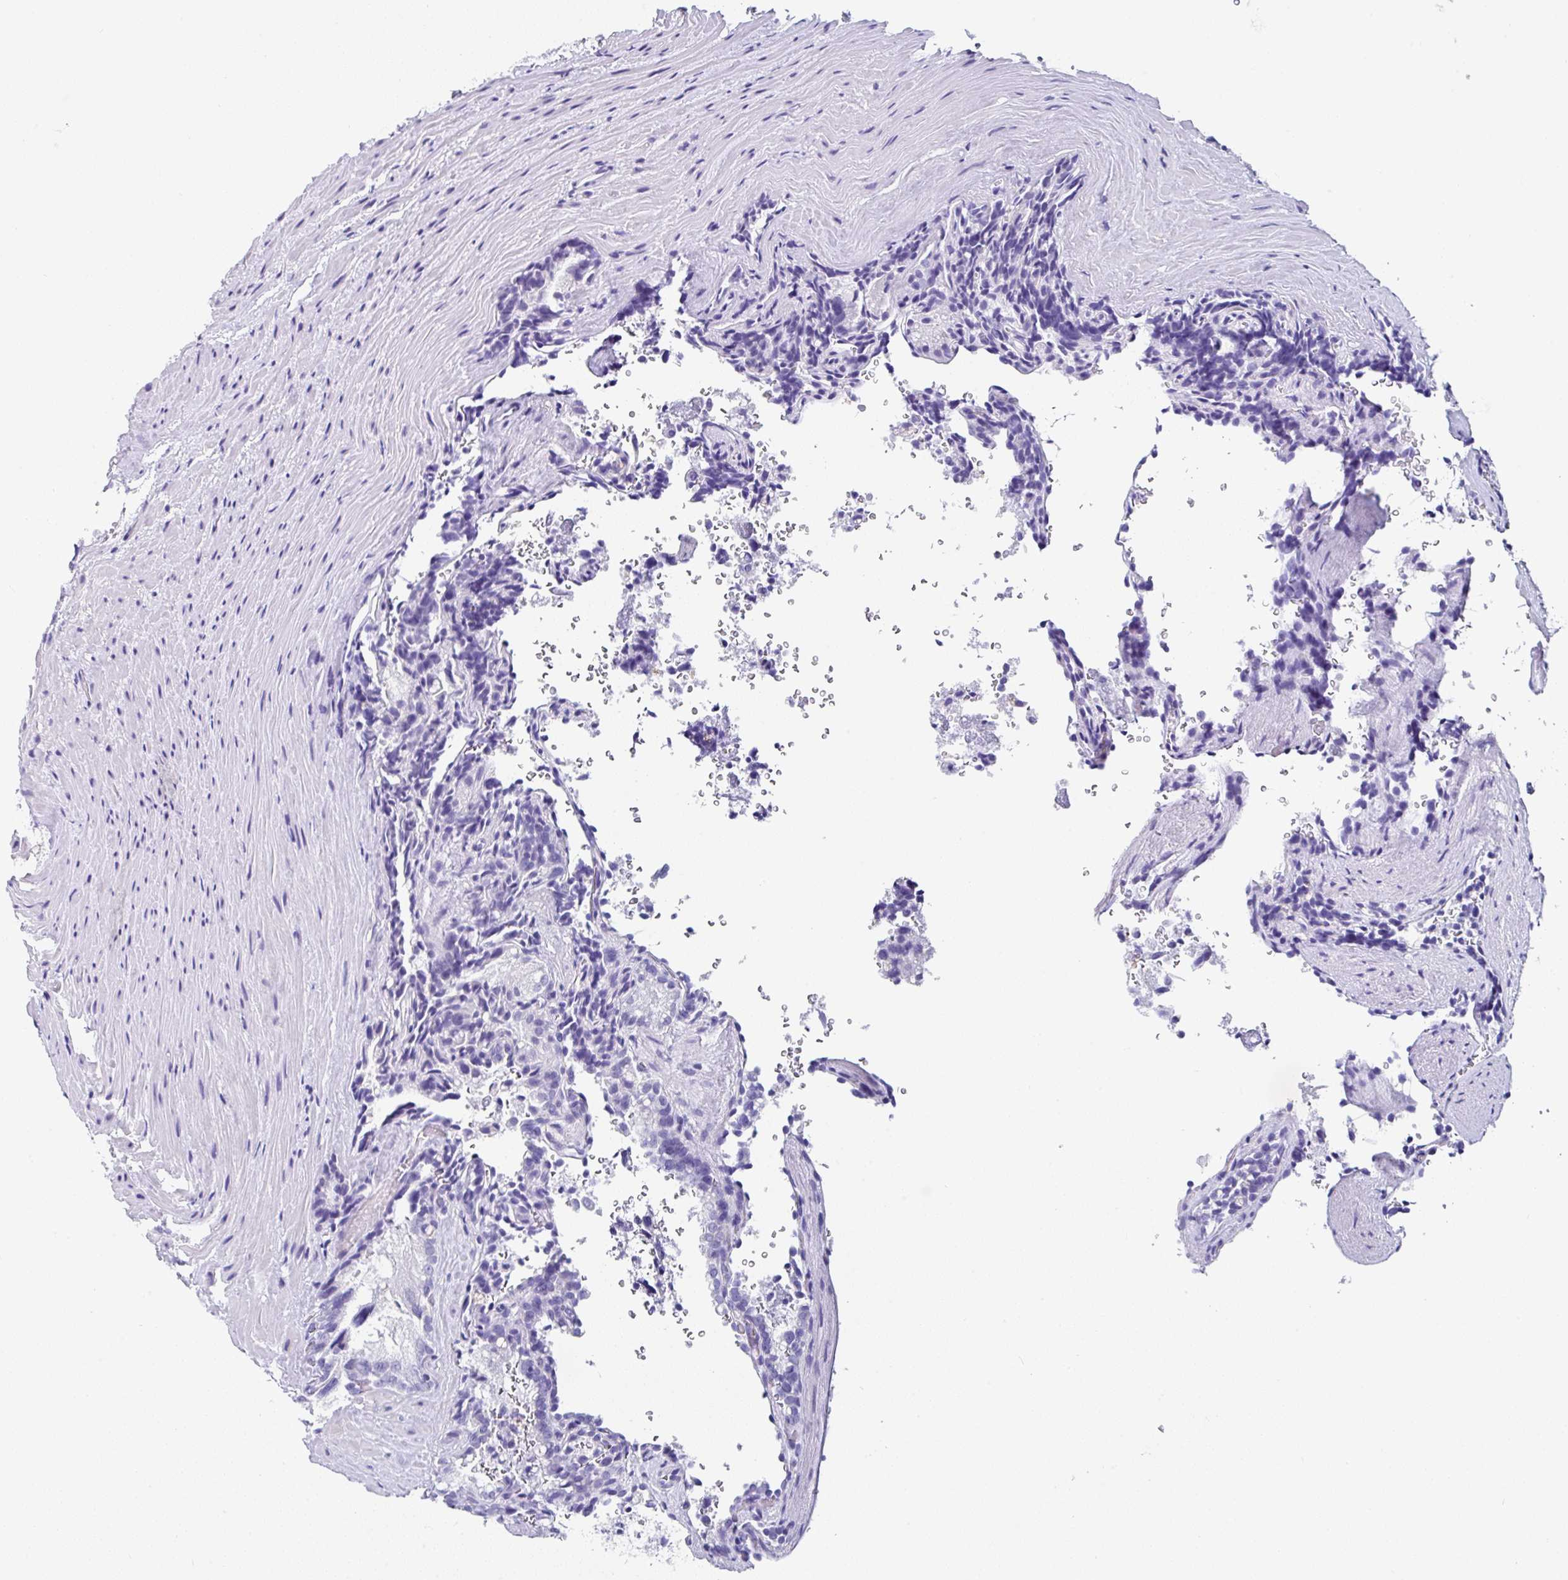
{"staining": {"intensity": "negative", "quantity": "none", "location": "none"}, "tissue": "seminal vesicle", "cell_type": "Glandular cells", "image_type": "normal", "snomed": [{"axis": "morphology", "description": "Normal tissue, NOS"}, {"axis": "topography", "description": "Seminal veicle"}], "caption": "This is an immunohistochemistry micrograph of benign seminal vesicle. There is no staining in glandular cells.", "gene": "UGT3A1", "patient": {"sex": "male", "age": 47}}